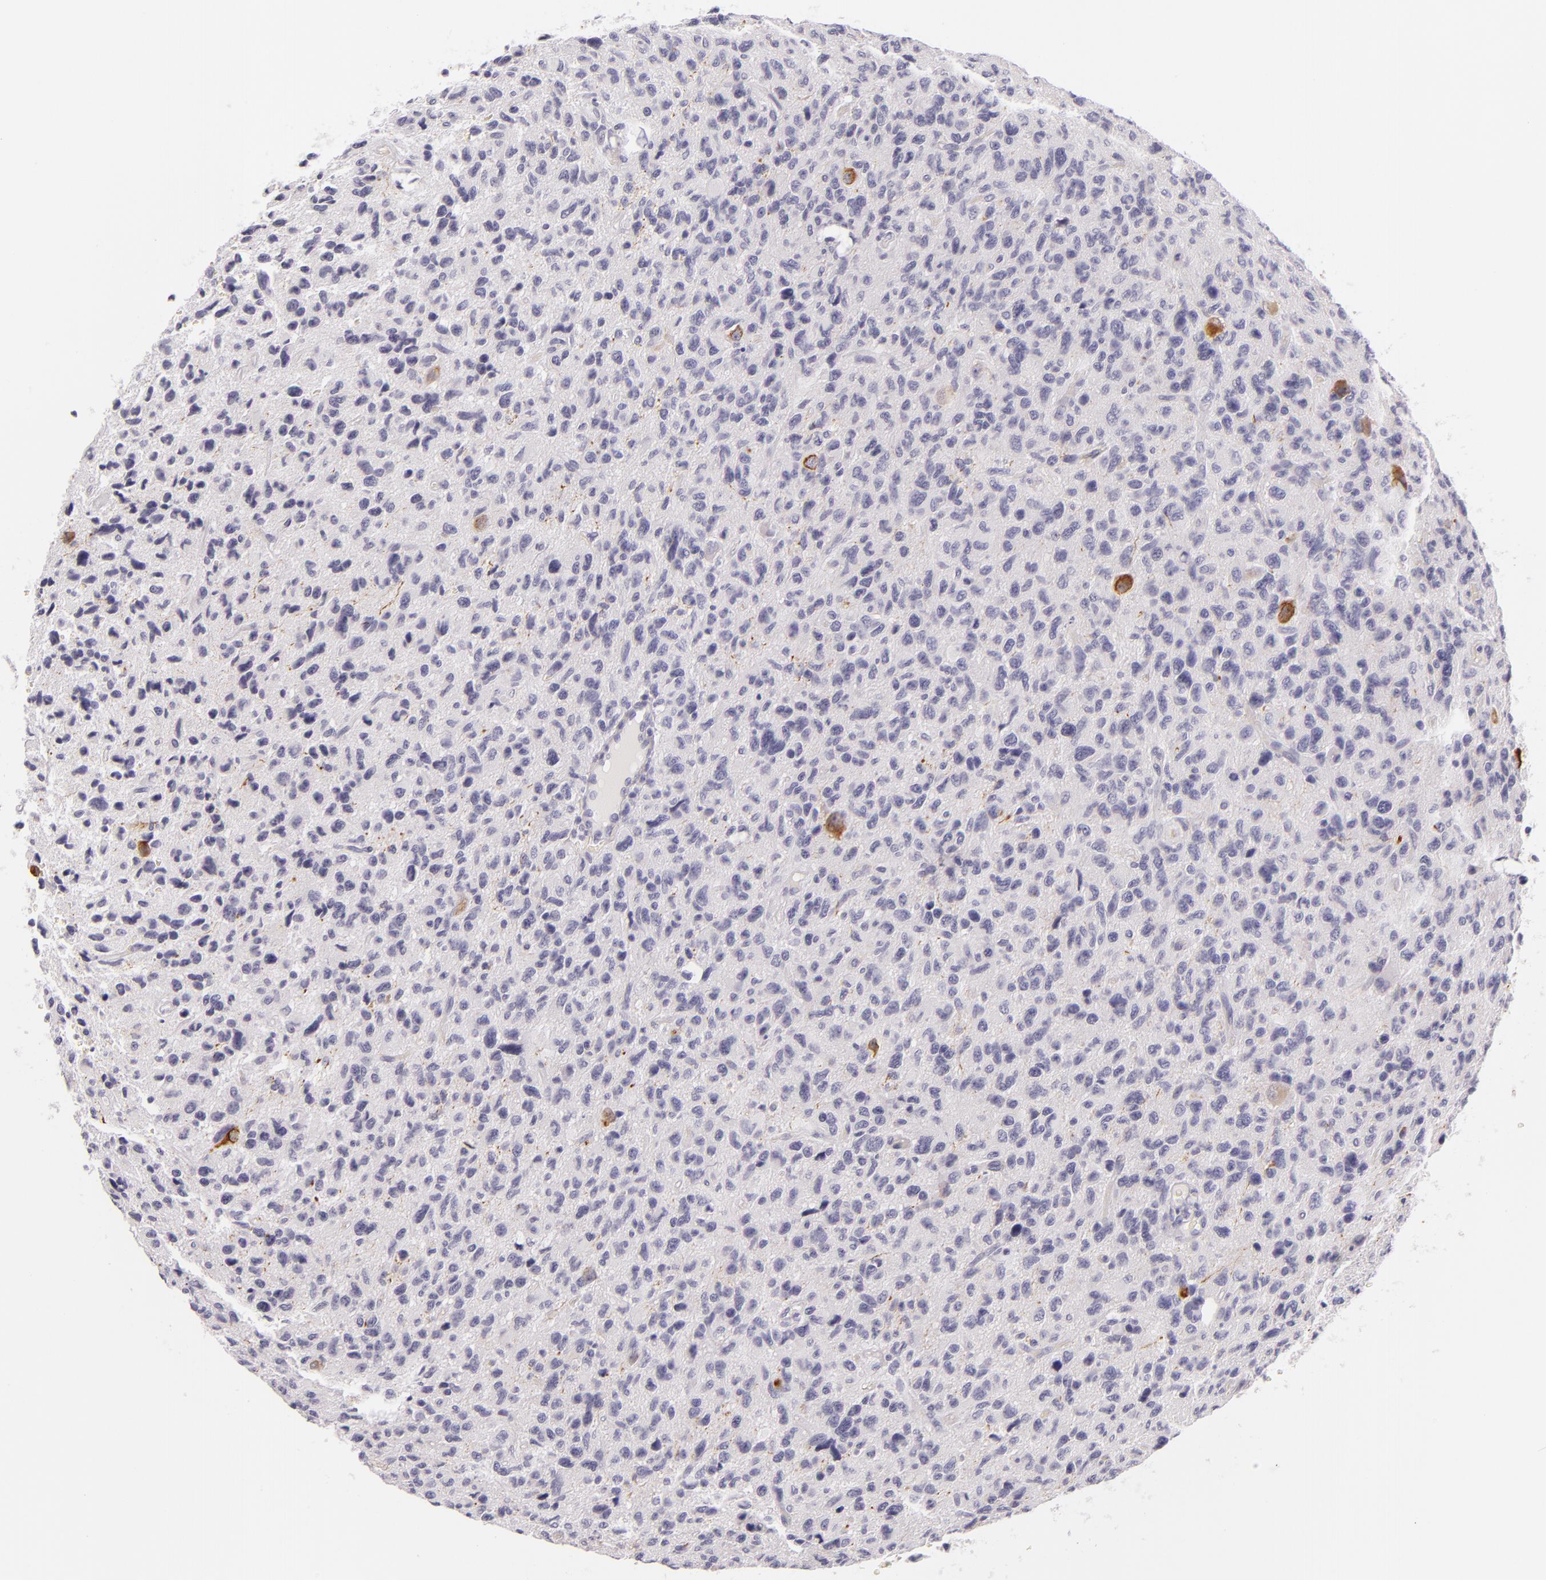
{"staining": {"intensity": "strong", "quantity": "<25%", "location": "cytoplasmic/membranous"}, "tissue": "glioma", "cell_type": "Tumor cells", "image_type": "cancer", "snomed": [{"axis": "morphology", "description": "Glioma, malignant, High grade"}, {"axis": "topography", "description": "Brain"}], "caption": "Malignant glioma (high-grade) tissue exhibits strong cytoplasmic/membranous expression in approximately <25% of tumor cells, visualized by immunohistochemistry.", "gene": "INA", "patient": {"sex": "female", "age": 60}}